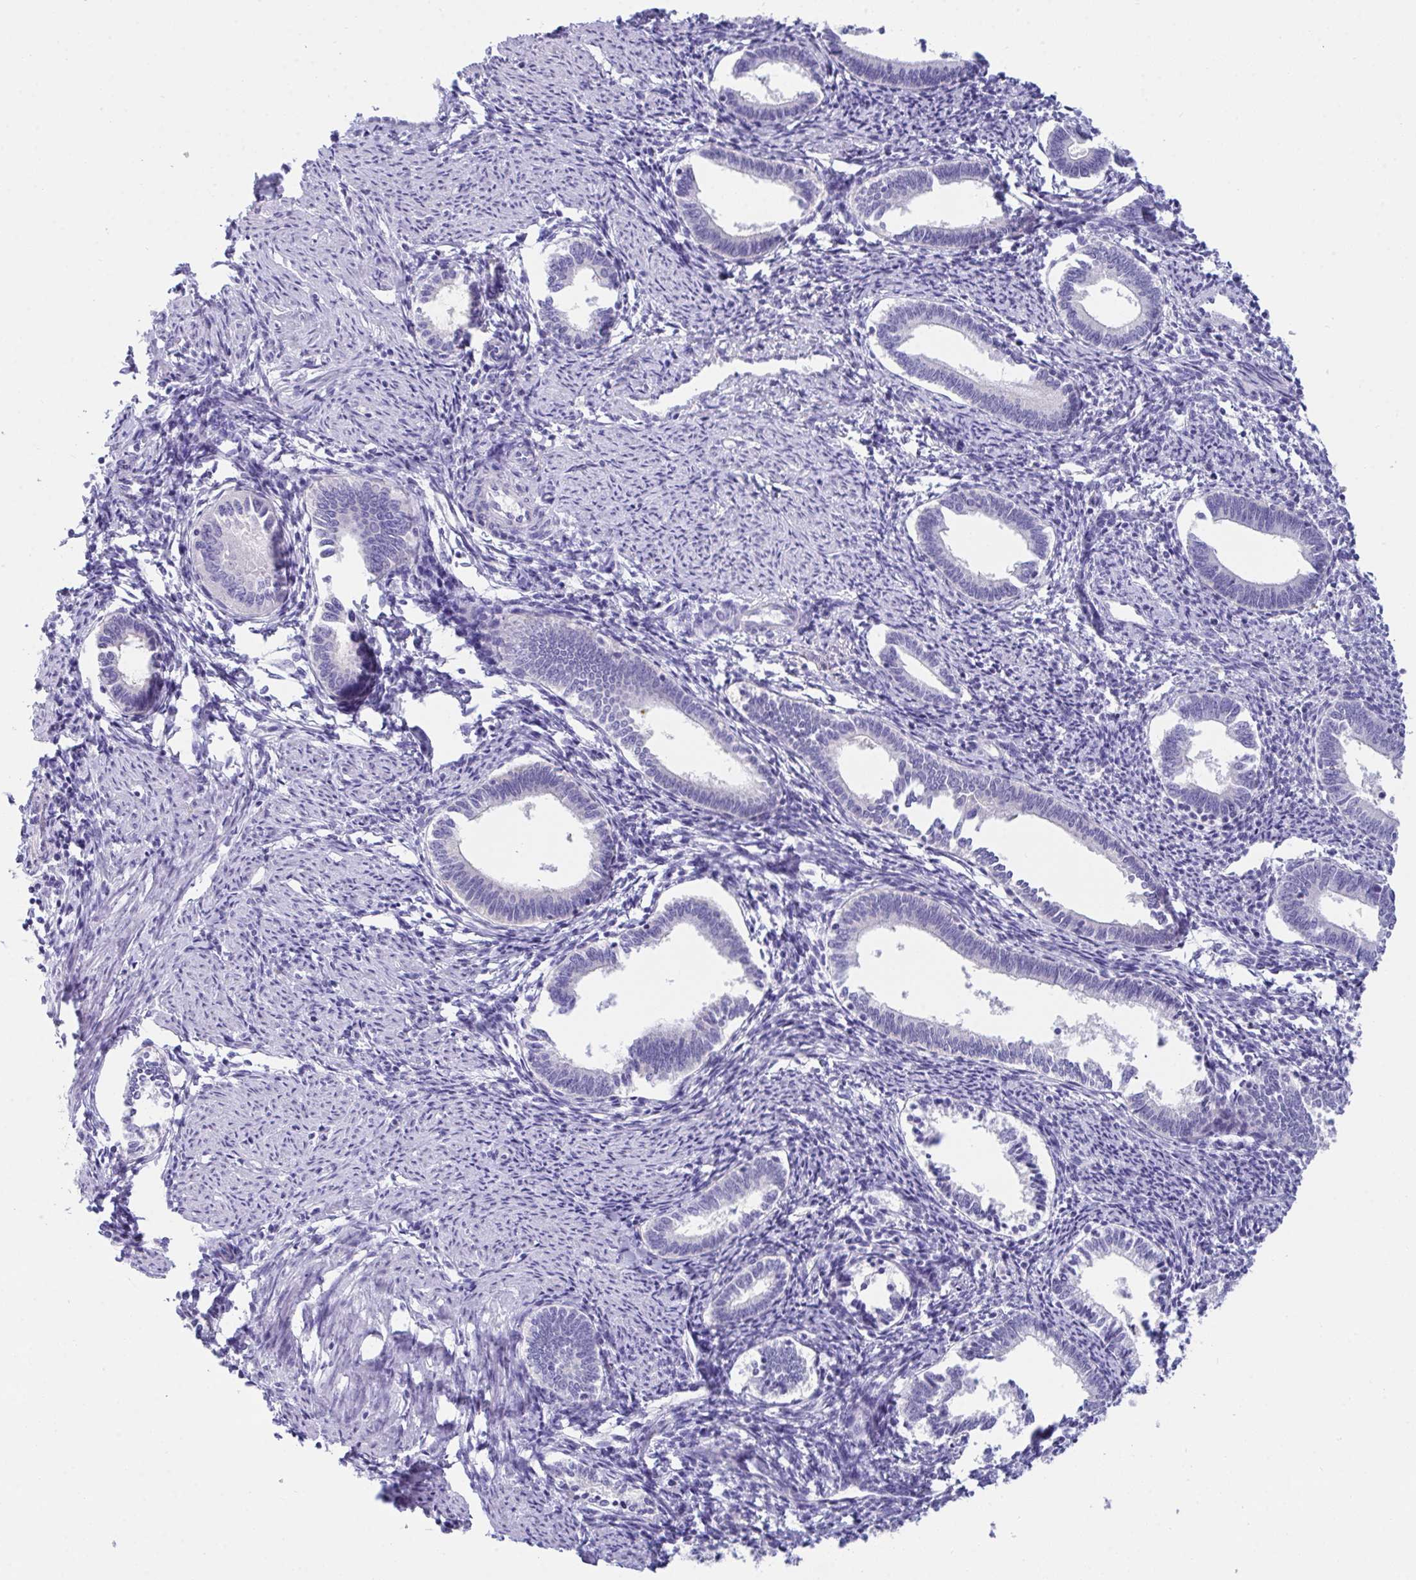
{"staining": {"intensity": "negative", "quantity": "none", "location": "none"}, "tissue": "endometrium", "cell_type": "Cells in endometrial stroma", "image_type": "normal", "snomed": [{"axis": "morphology", "description": "Normal tissue, NOS"}, {"axis": "topography", "description": "Endometrium"}], "caption": "The IHC photomicrograph has no significant expression in cells in endometrial stroma of endometrium. (Brightfield microscopy of DAB (3,3'-diaminobenzidine) immunohistochemistry (IHC) at high magnification).", "gene": "TMEM106B", "patient": {"sex": "female", "age": 41}}